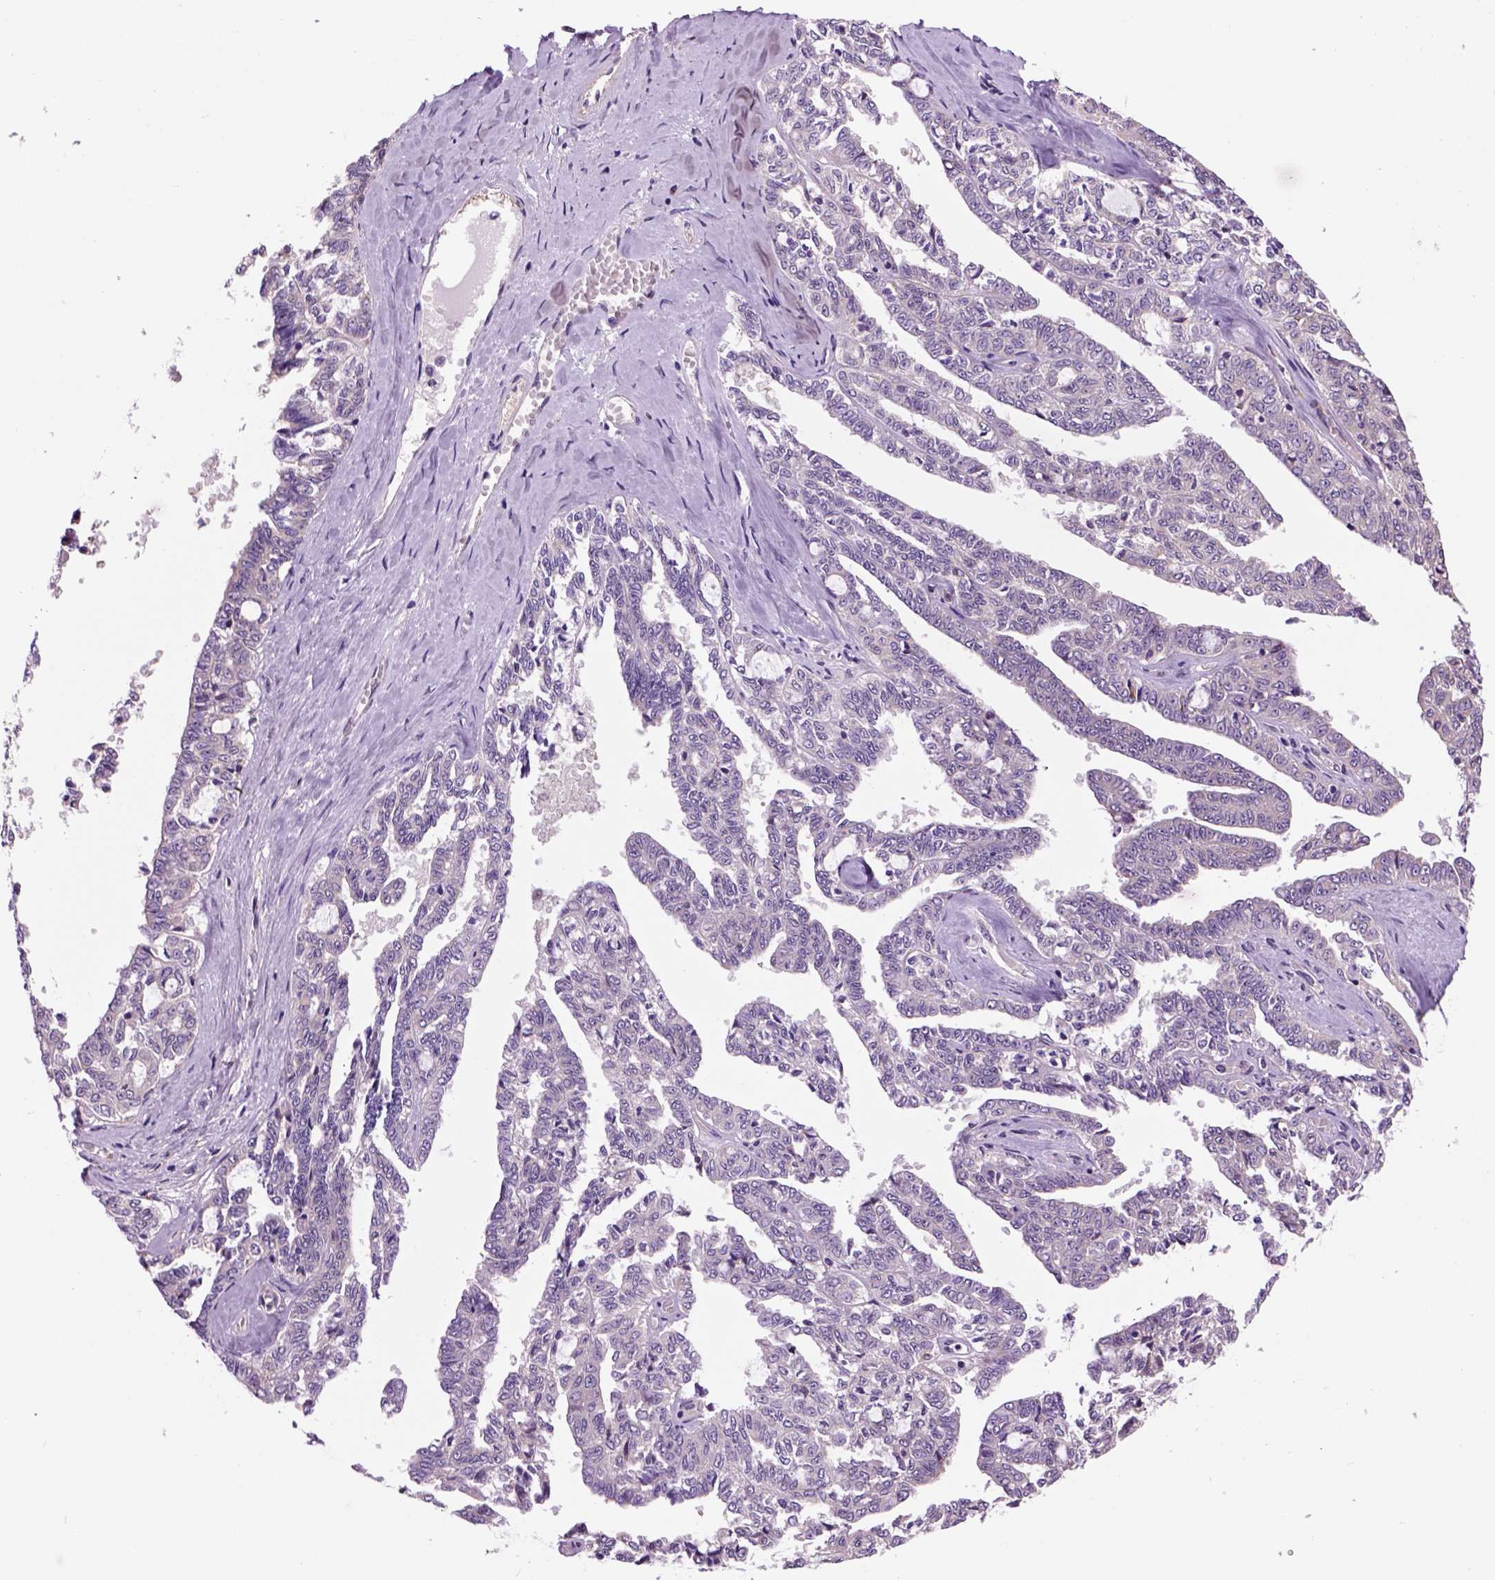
{"staining": {"intensity": "negative", "quantity": "none", "location": "none"}, "tissue": "ovarian cancer", "cell_type": "Tumor cells", "image_type": "cancer", "snomed": [{"axis": "morphology", "description": "Cystadenocarcinoma, serous, NOS"}, {"axis": "topography", "description": "Ovary"}], "caption": "An IHC micrograph of serous cystadenocarcinoma (ovarian) is shown. There is no staining in tumor cells of serous cystadenocarcinoma (ovarian).", "gene": "PIAS3", "patient": {"sex": "female", "age": 71}}